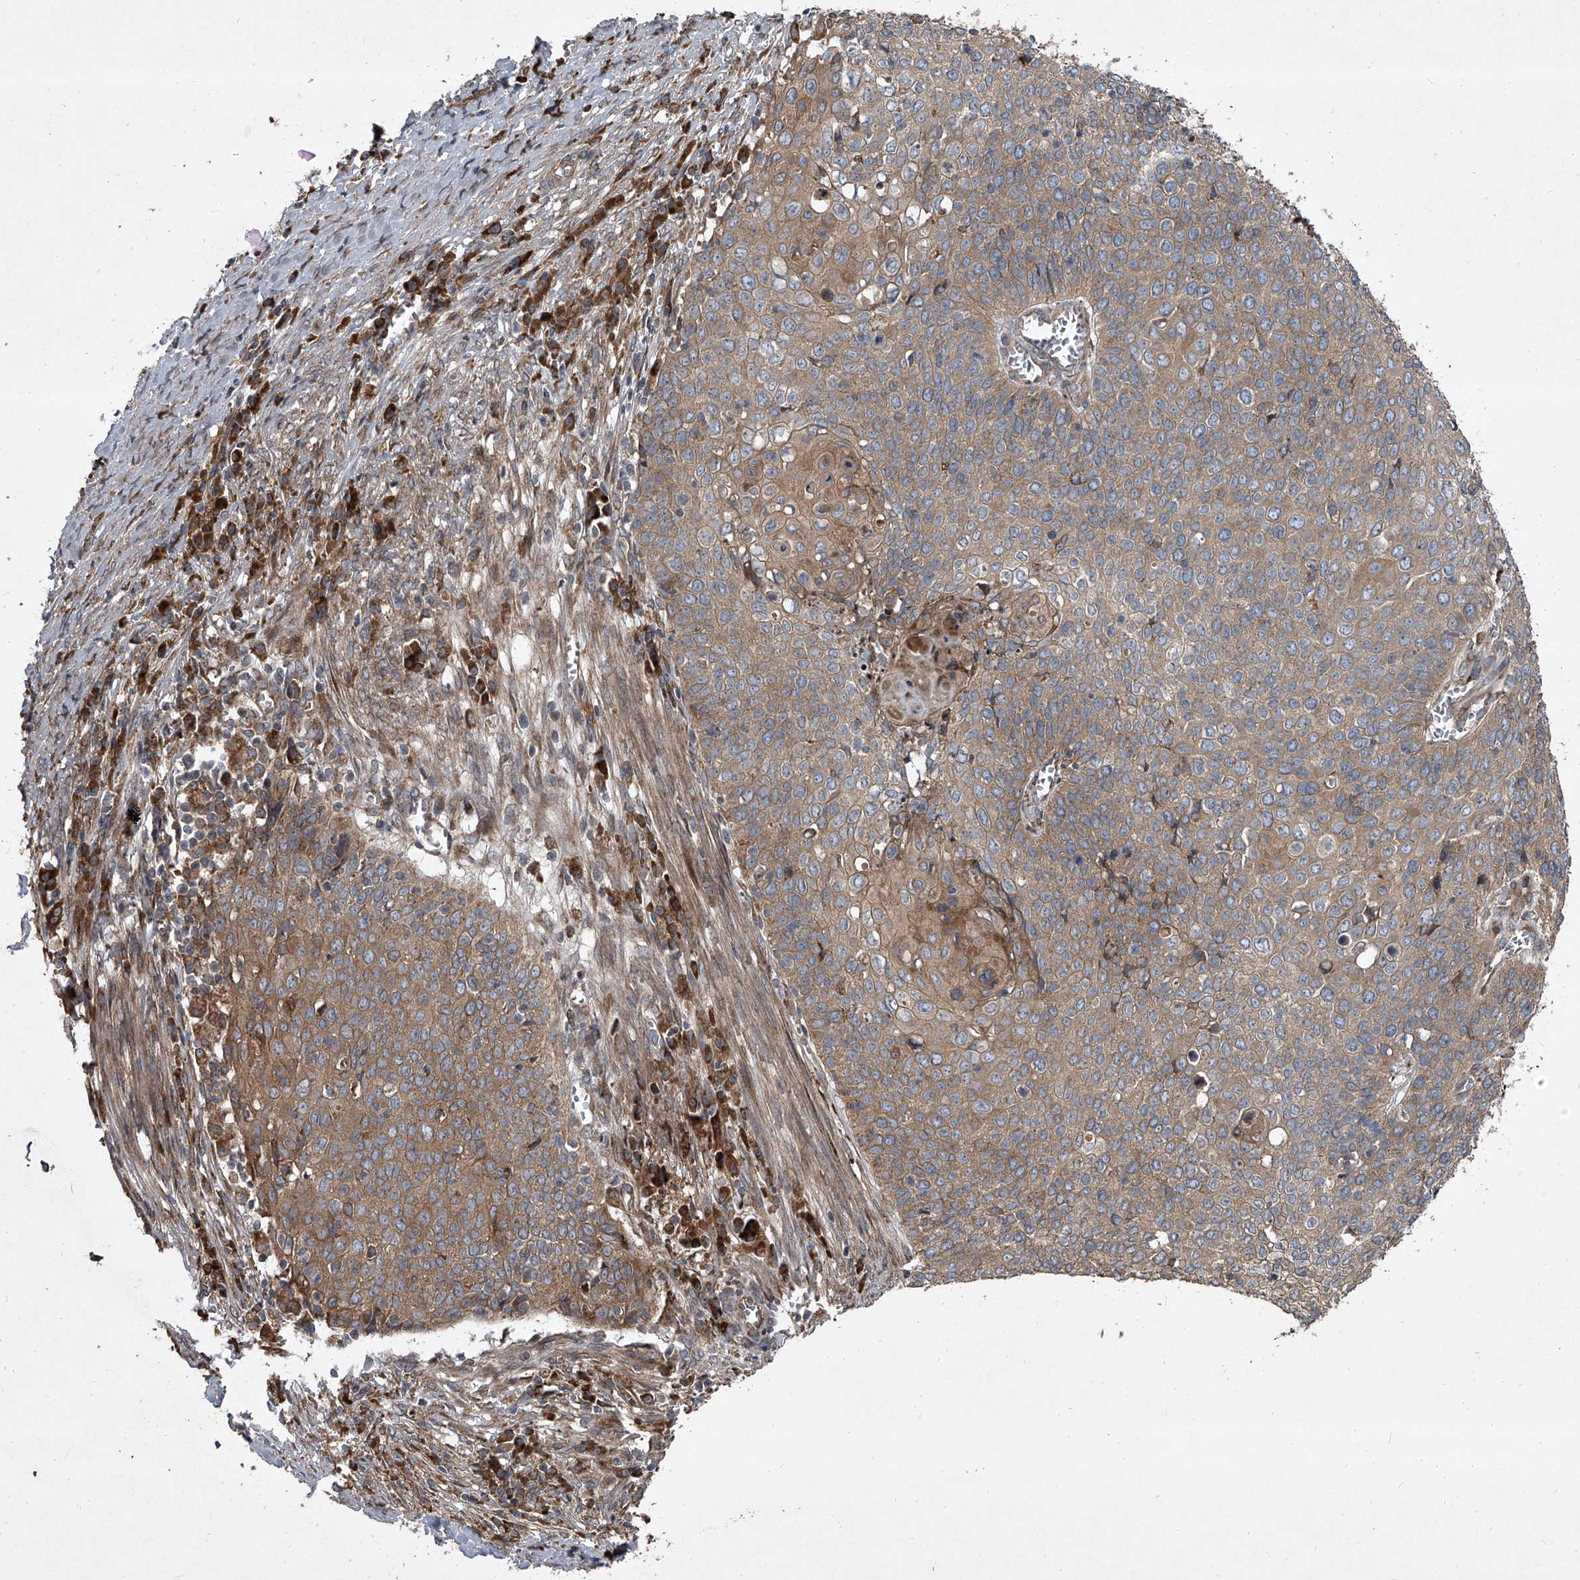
{"staining": {"intensity": "moderate", "quantity": ">75%", "location": "cytoplasmic/membranous"}, "tissue": "cervical cancer", "cell_type": "Tumor cells", "image_type": "cancer", "snomed": [{"axis": "morphology", "description": "Squamous cell carcinoma, NOS"}, {"axis": "topography", "description": "Cervix"}], "caption": "IHC image of cervical cancer stained for a protein (brown), which reveals medium levels of moderate cytoplasmic/membranous staining in approximately >75% of tumor cells.", "gene": "EVA1C", "patient": {"sex": "female", "age": 39}}